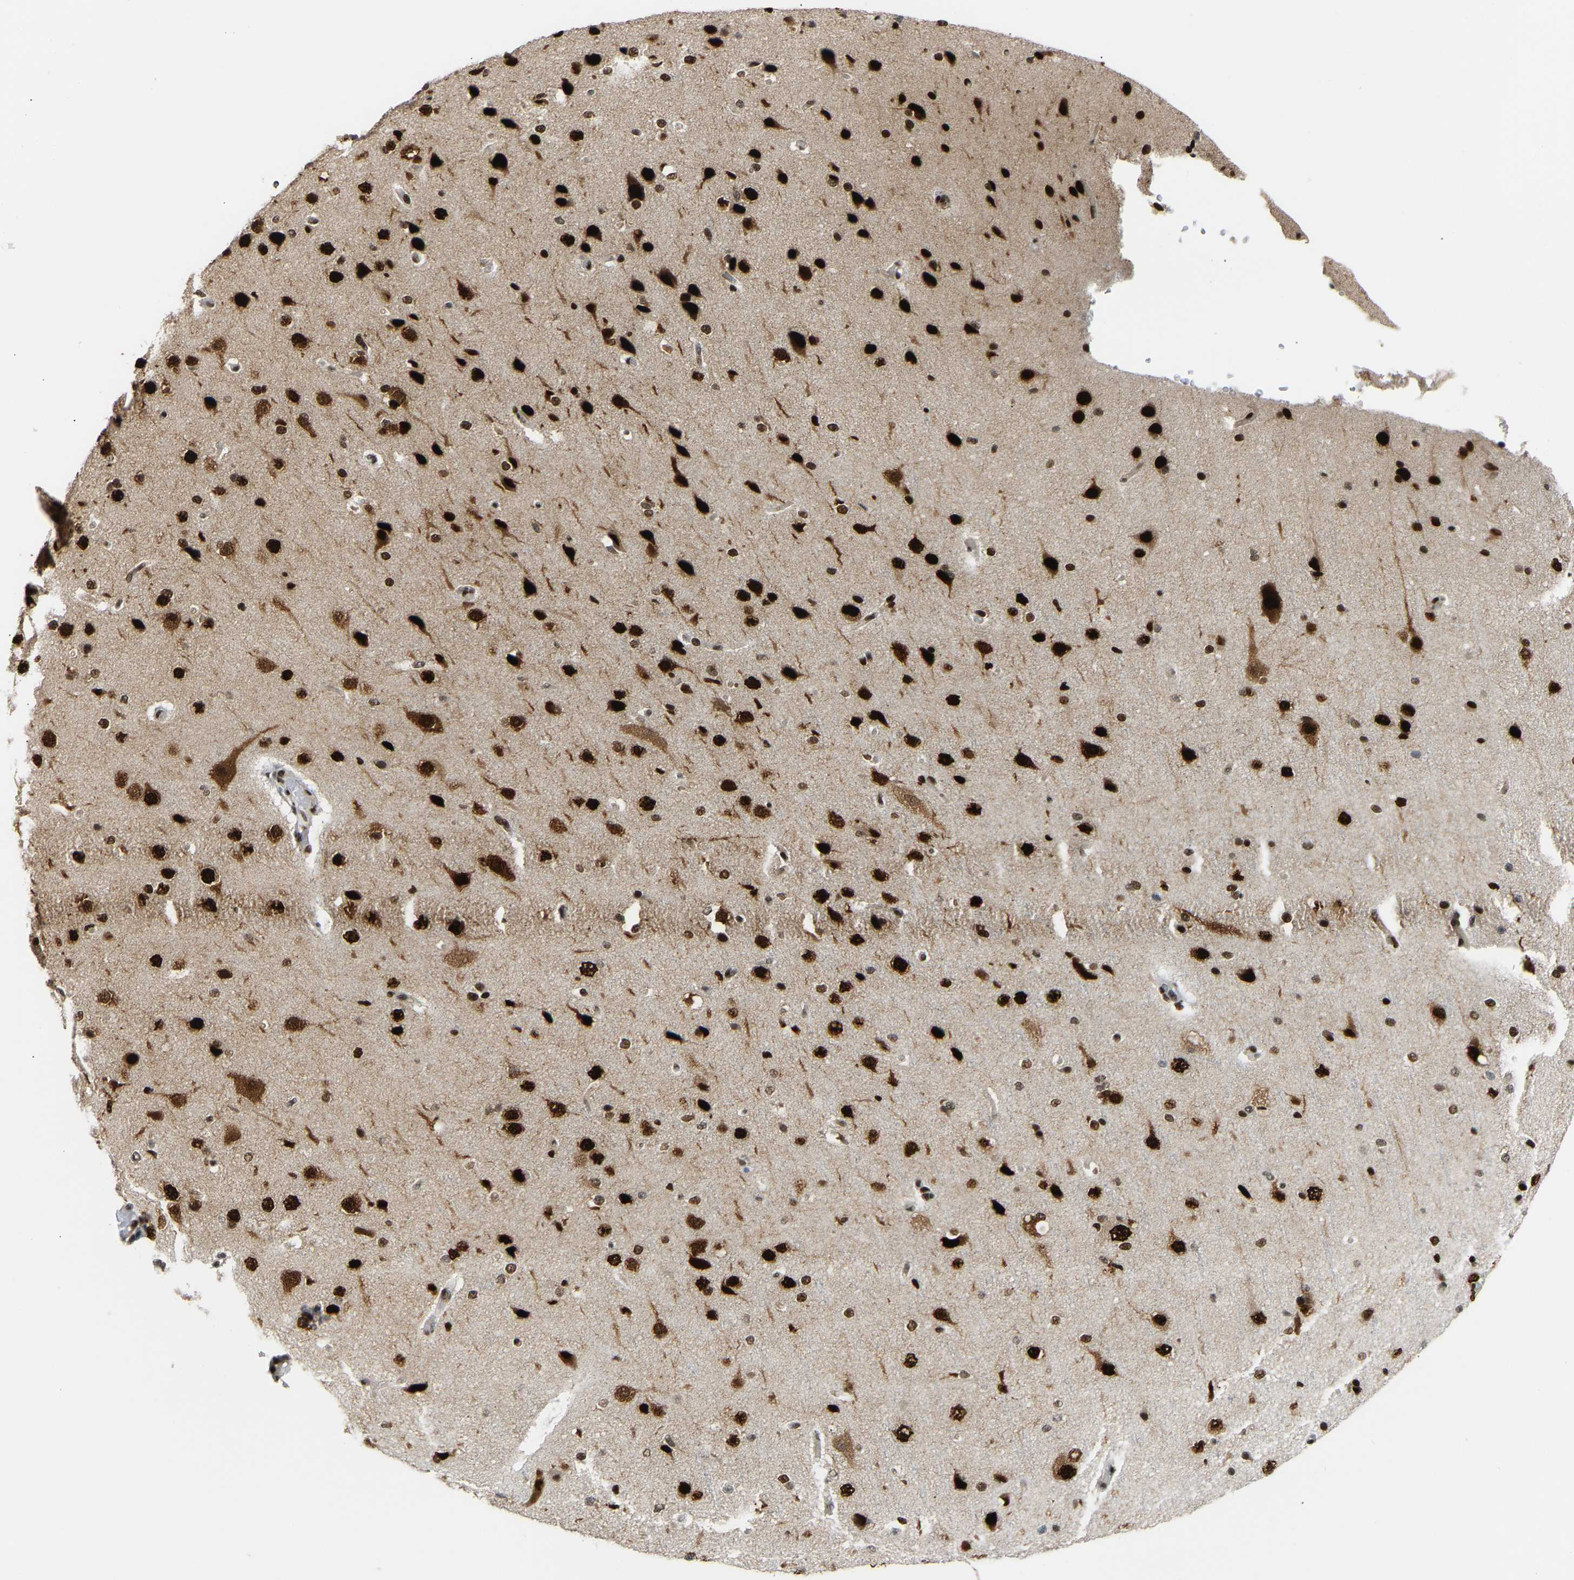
{"staining": {"intensity": "strong", "quantity": ">75%", "location": "nuclear"}, "tissue": "cerebral cortex", "cell_type": "Endothelial cells", "image_type": "normal", "snomed": [{"axis": "morphology", "description": "Normal tissue, NOS"}, {"axis": "morphology", "description": "Developmental malformation"}, {"axis": "topography", "description": "Cerebral cortex"}], "caption": "IHC (DAB (3,3'-diaminobenzidine)) staining of normal human cerebral cortex reveals strong nuclear protein positivity in about >75% of endothelial cells.", "gene": "SSBP2", "patient": {"sex": "female", "age": 30}}